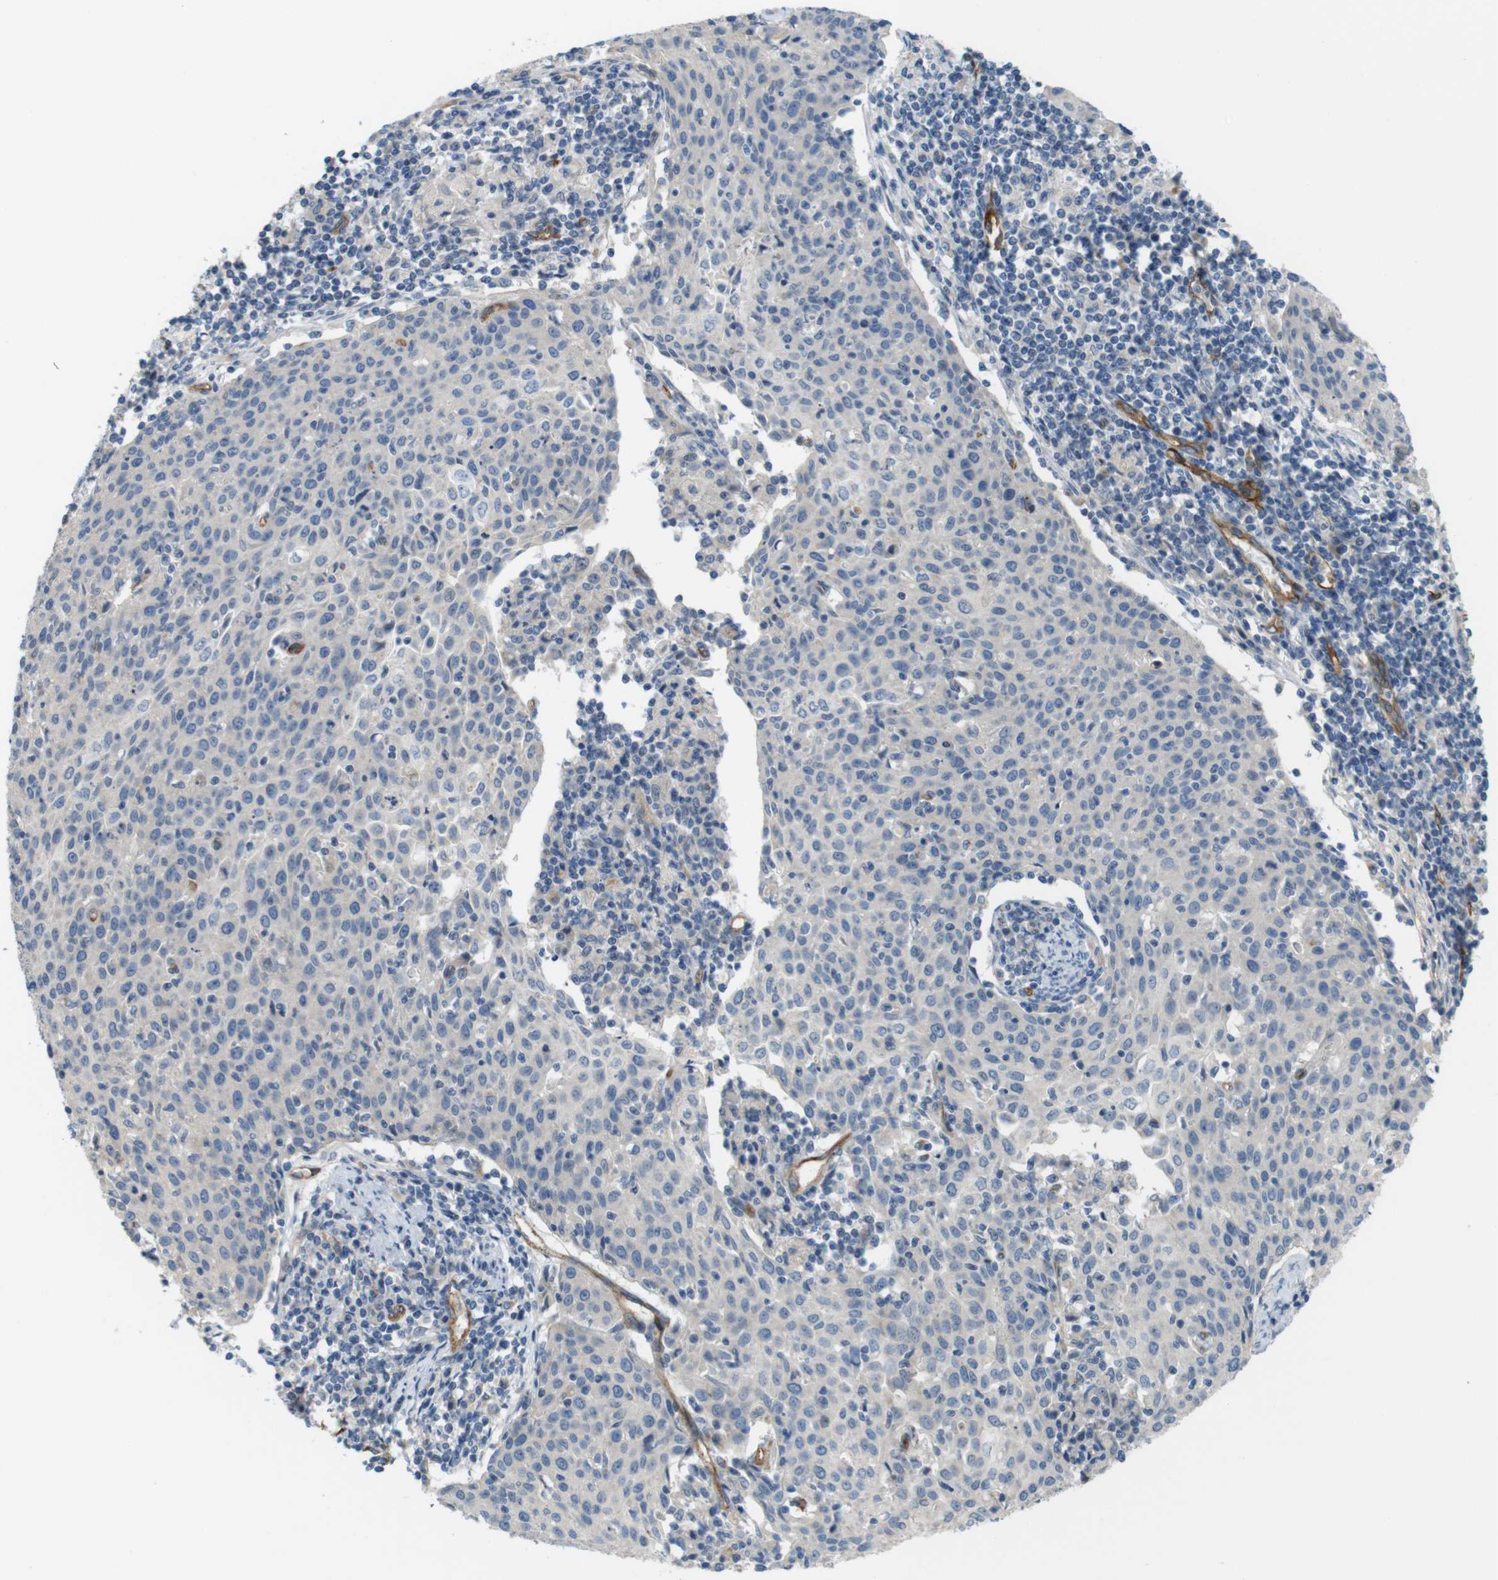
{"staining": {"intensity": "negative", "quantity": "none", "location": "none"}, "tissue": "cervical cancer", "cell_type": "Tumor cells", "image_type": "cancer", "snomed": [{"axis": "morphology", "description": "Squamous cell carcinoma, NOS"}, {"axis": "topography", "description": "Cervix"}], "caption": "DAB (3,3'-diaminobenzidine) immunohistochemical staining of cervical cancer (squamous cell carcinoma) reveals no significant staining in tumor cells.", "gene": "BVES", "patient": {"sex": "female", "age": 38}}